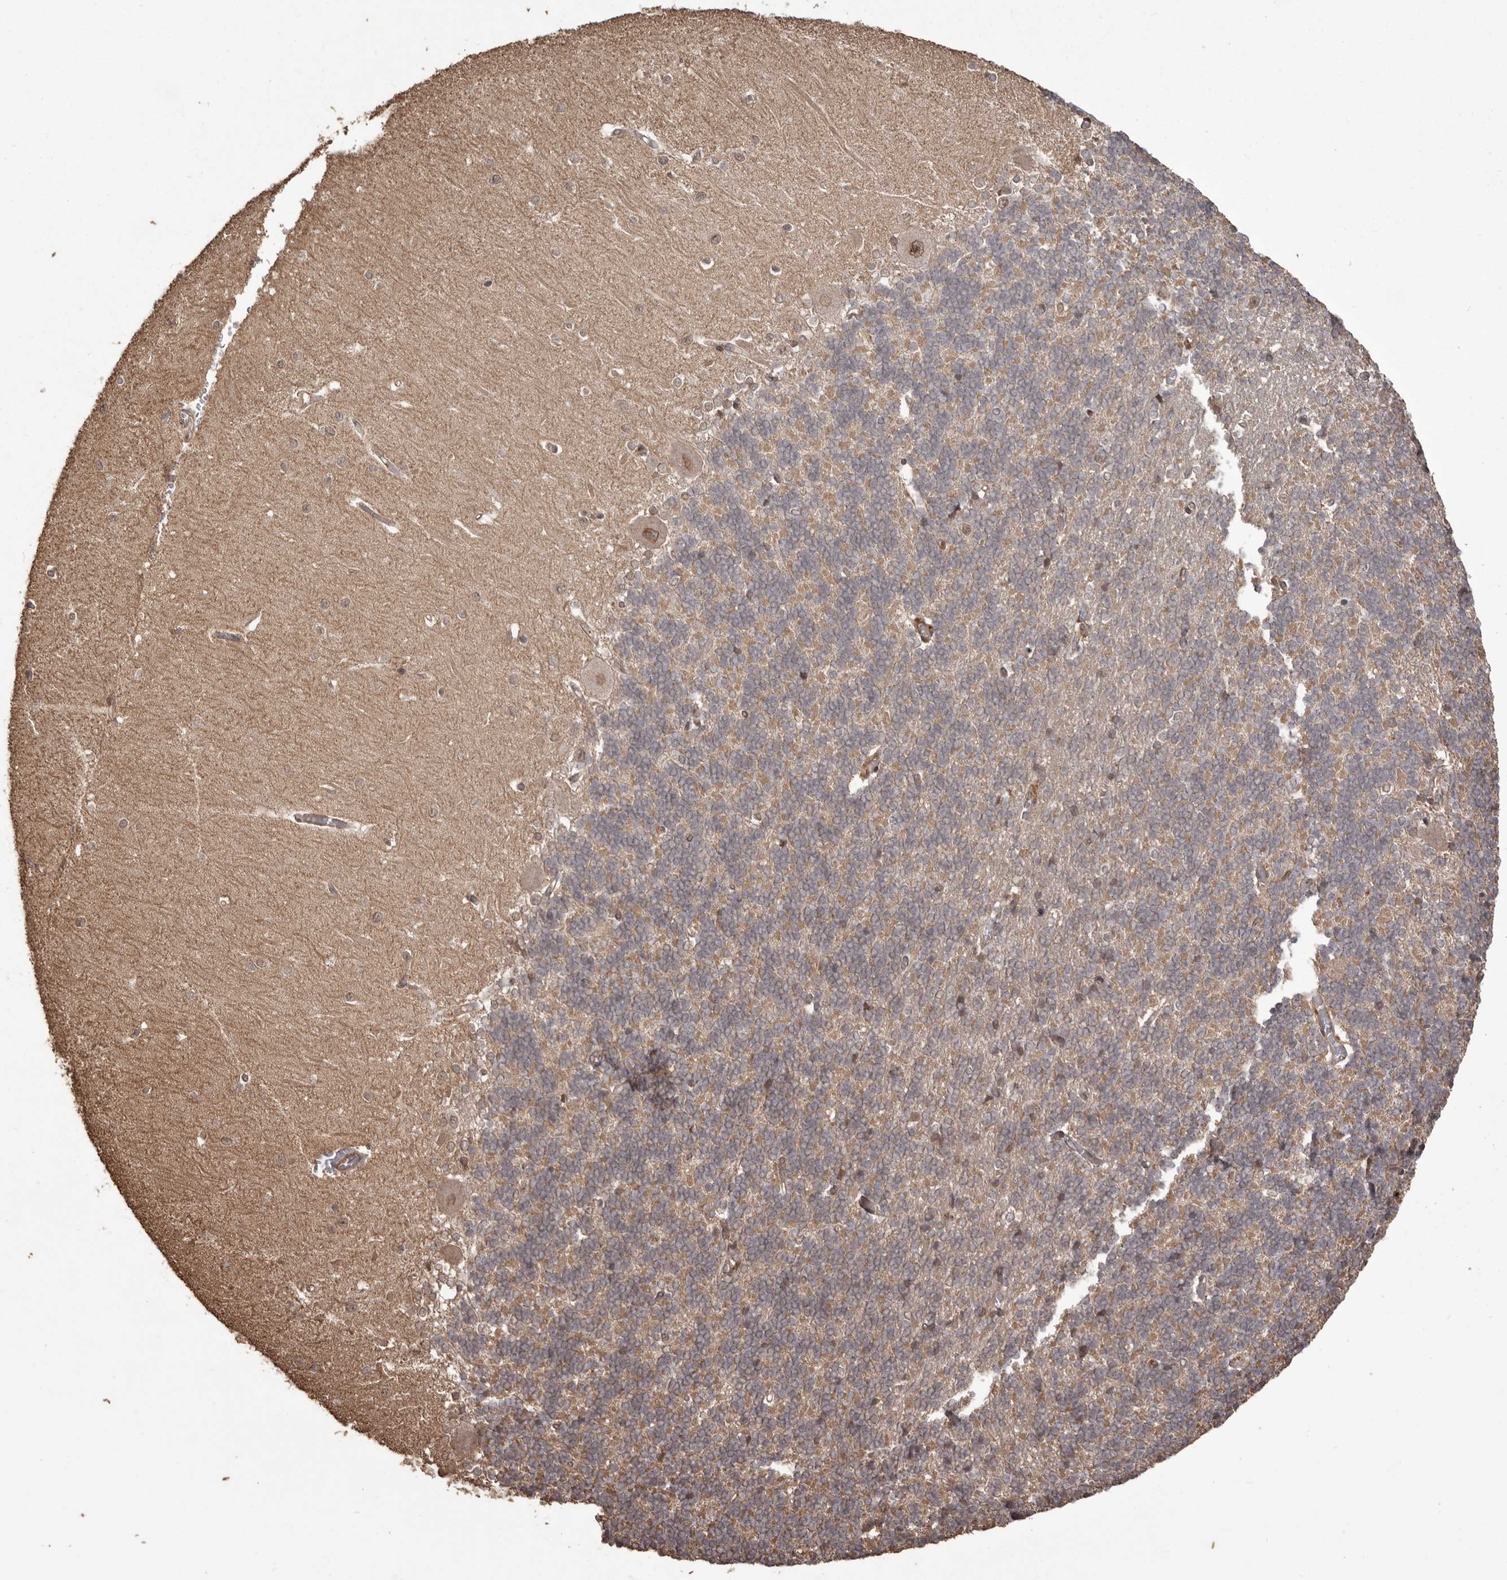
{"staining": {"intensity": "moderate", "quantity": ">75%", "location": "cytoplasmic/membranous"}, "tissue": "cerebellum", "cell_type": "Cells in granular layer", "image_type": "normal", "snomed": [{"axis": "morphology", "description": "Normal tissue, NOS"}, {"axis": "topography", "description": "Cerebellum"}], "caption": "Protein staining displays moderate cytoplasmic/membranous expression in about >75% of cells in granular layer in normal cerebellum. (brown staining indicates protein expression, while blue staining denotes nuclei).", "gene": "NUP43", "patient": {"sex": "male", "age": 37}}